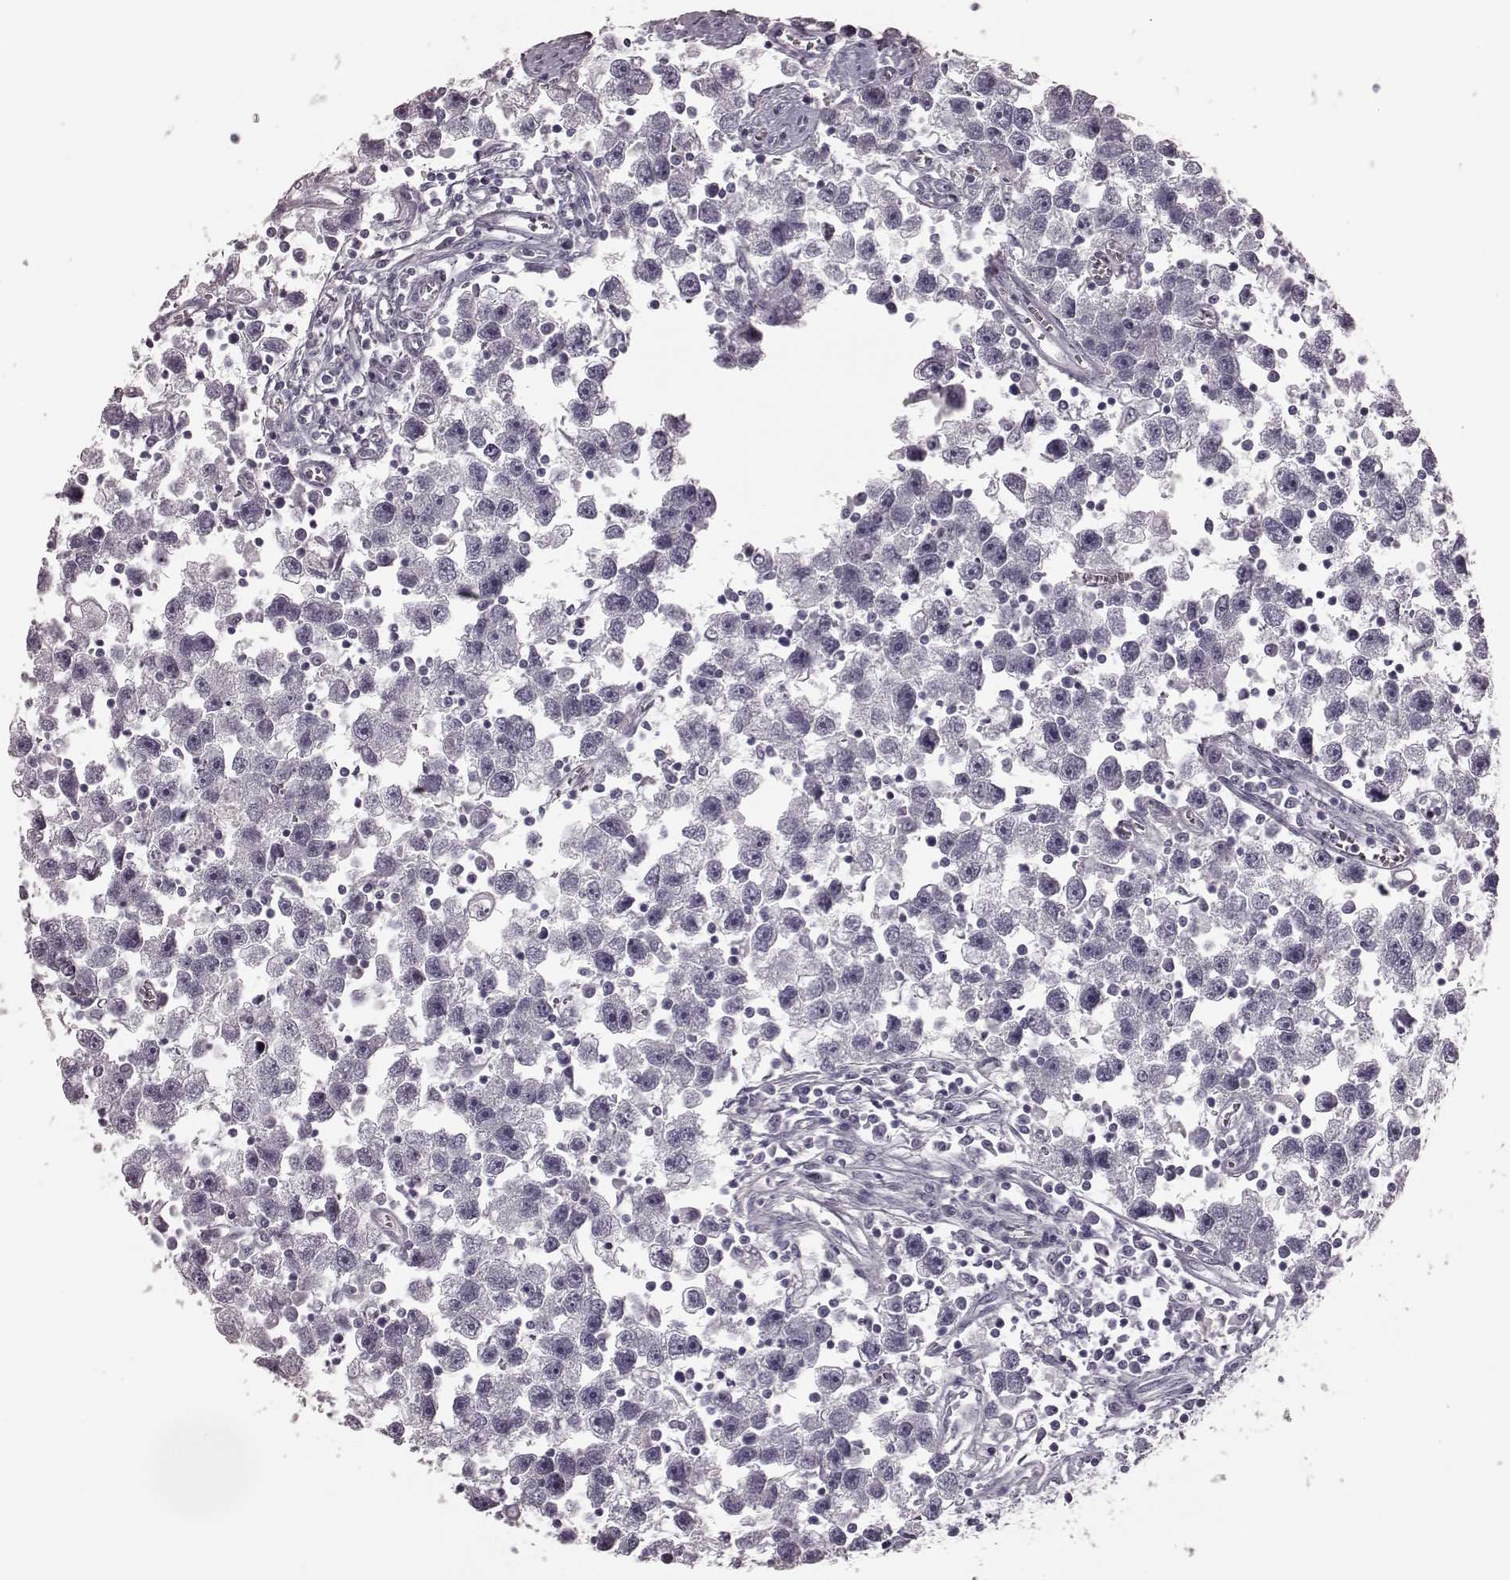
{"staining": {"intensity": "negative", "quantity": "none", "location": "none"}, "tissue": "testis cancer", "cell_type": "Tumor cells", "image_type": "cancer", "snomed": [{"axis": "morphology", "description": "Seminoma, NOS"}, {"axis": "topography", "description": "Testis"}], "caption": "High power microscopy image of an IHC image of testis seminoma, revealing no significant positivity in tumor cells.", "gene": "TRPM1", "patient": {"sex": "male", "age": 30}}